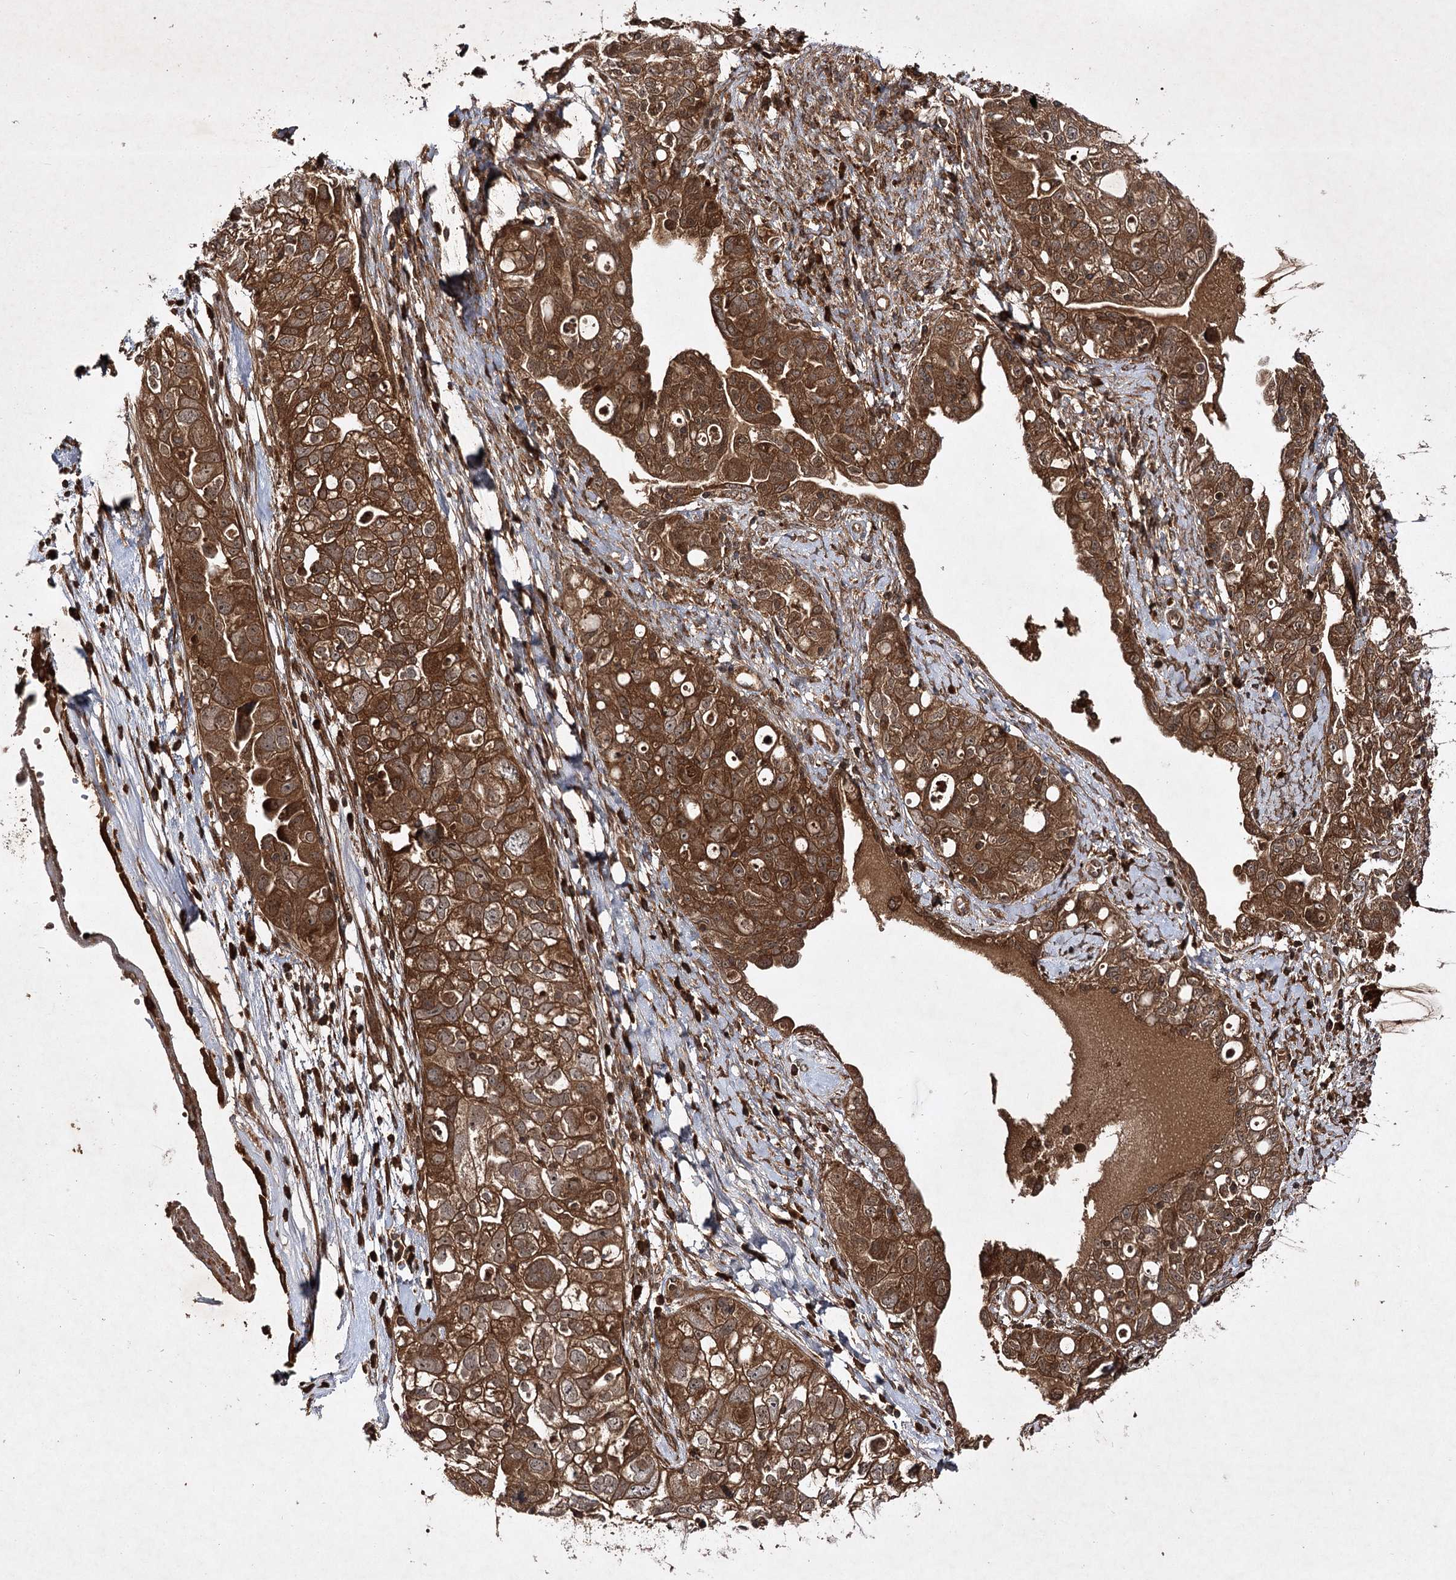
{"staining": {"intensity": "strong", "quantity": ">75%", "location": "cytoplasmic/membranous"}, "tissue": "ovarian cancer", "cell_type": "Tumor cells", "image_type": "cancer", "snomed": [{"axis": "morphology", "description": "Carcinoma, NOS"}, {"axis": "morphology", "description": "Cystadenocarcinoma, serous, NOS"}, {"axis": "topography", "description": "Ovary"}], "caption": "Tumor cells show high levels of strong cytoplasmic/membranous staining in approximately >75% of cells in carcinoma (ovarian).", "gene": "DNAJC13", "patient": {"sex": "female", "age": 69}}